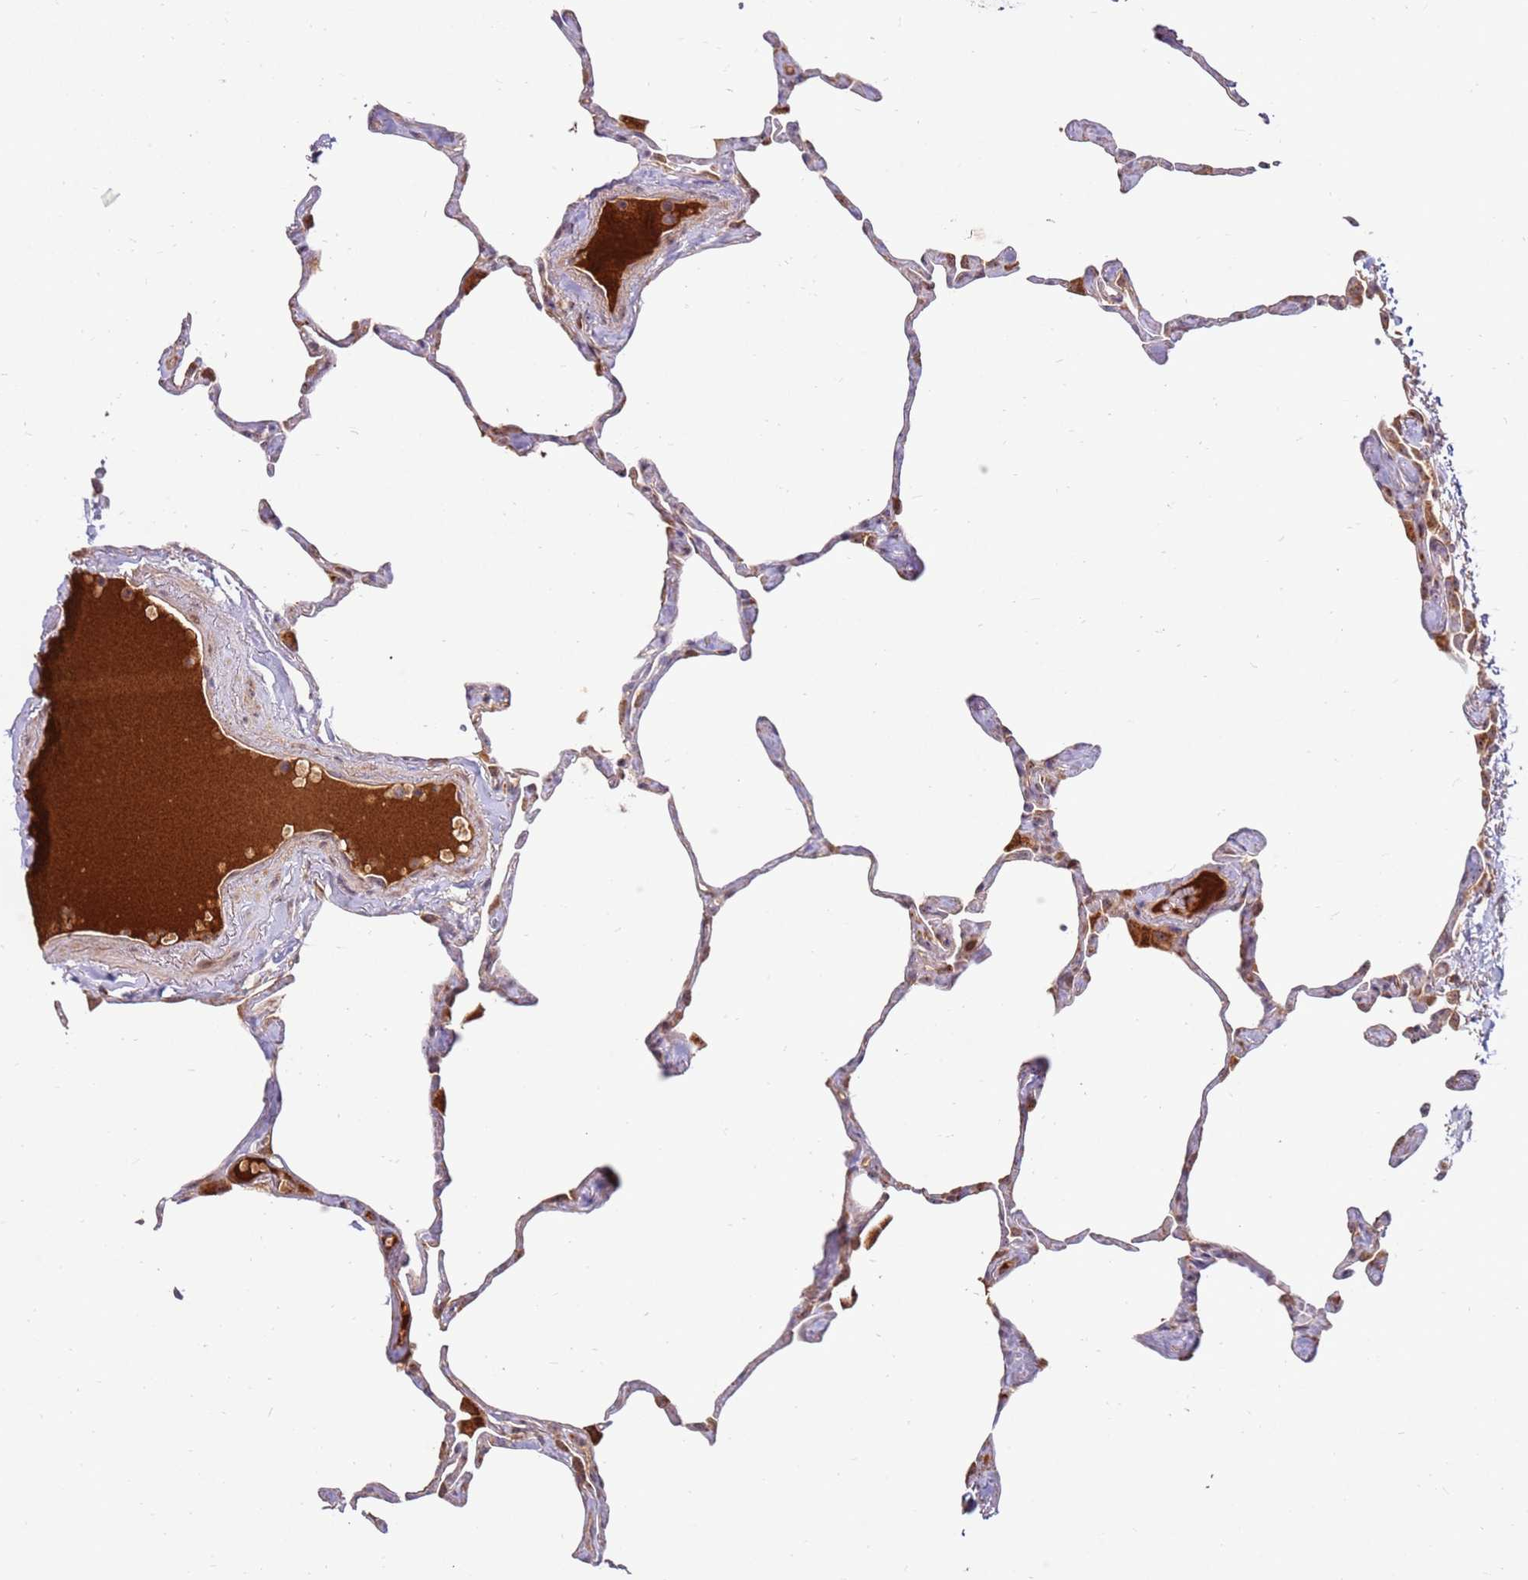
{"staining": {"intensity": "moderate", "quantity": "<25%", "location": "cytoplasmic/membranous"}, "tissue": "lung", "cell_type": "Alveolar cells", "image_type": "normal", "snomed": [{"axis": "morphology", "description": "Normal tissue, NOS"}, {"axis": "topography", "description": "Lung"}], "caption": "Immunohistochemical staining of normal lung reveals moderate cytoplasmic/membranous protein expression in about <25% of alveolar cells.", "gene": "KIF25", "patient": {"sex": "male", "age": 65}}